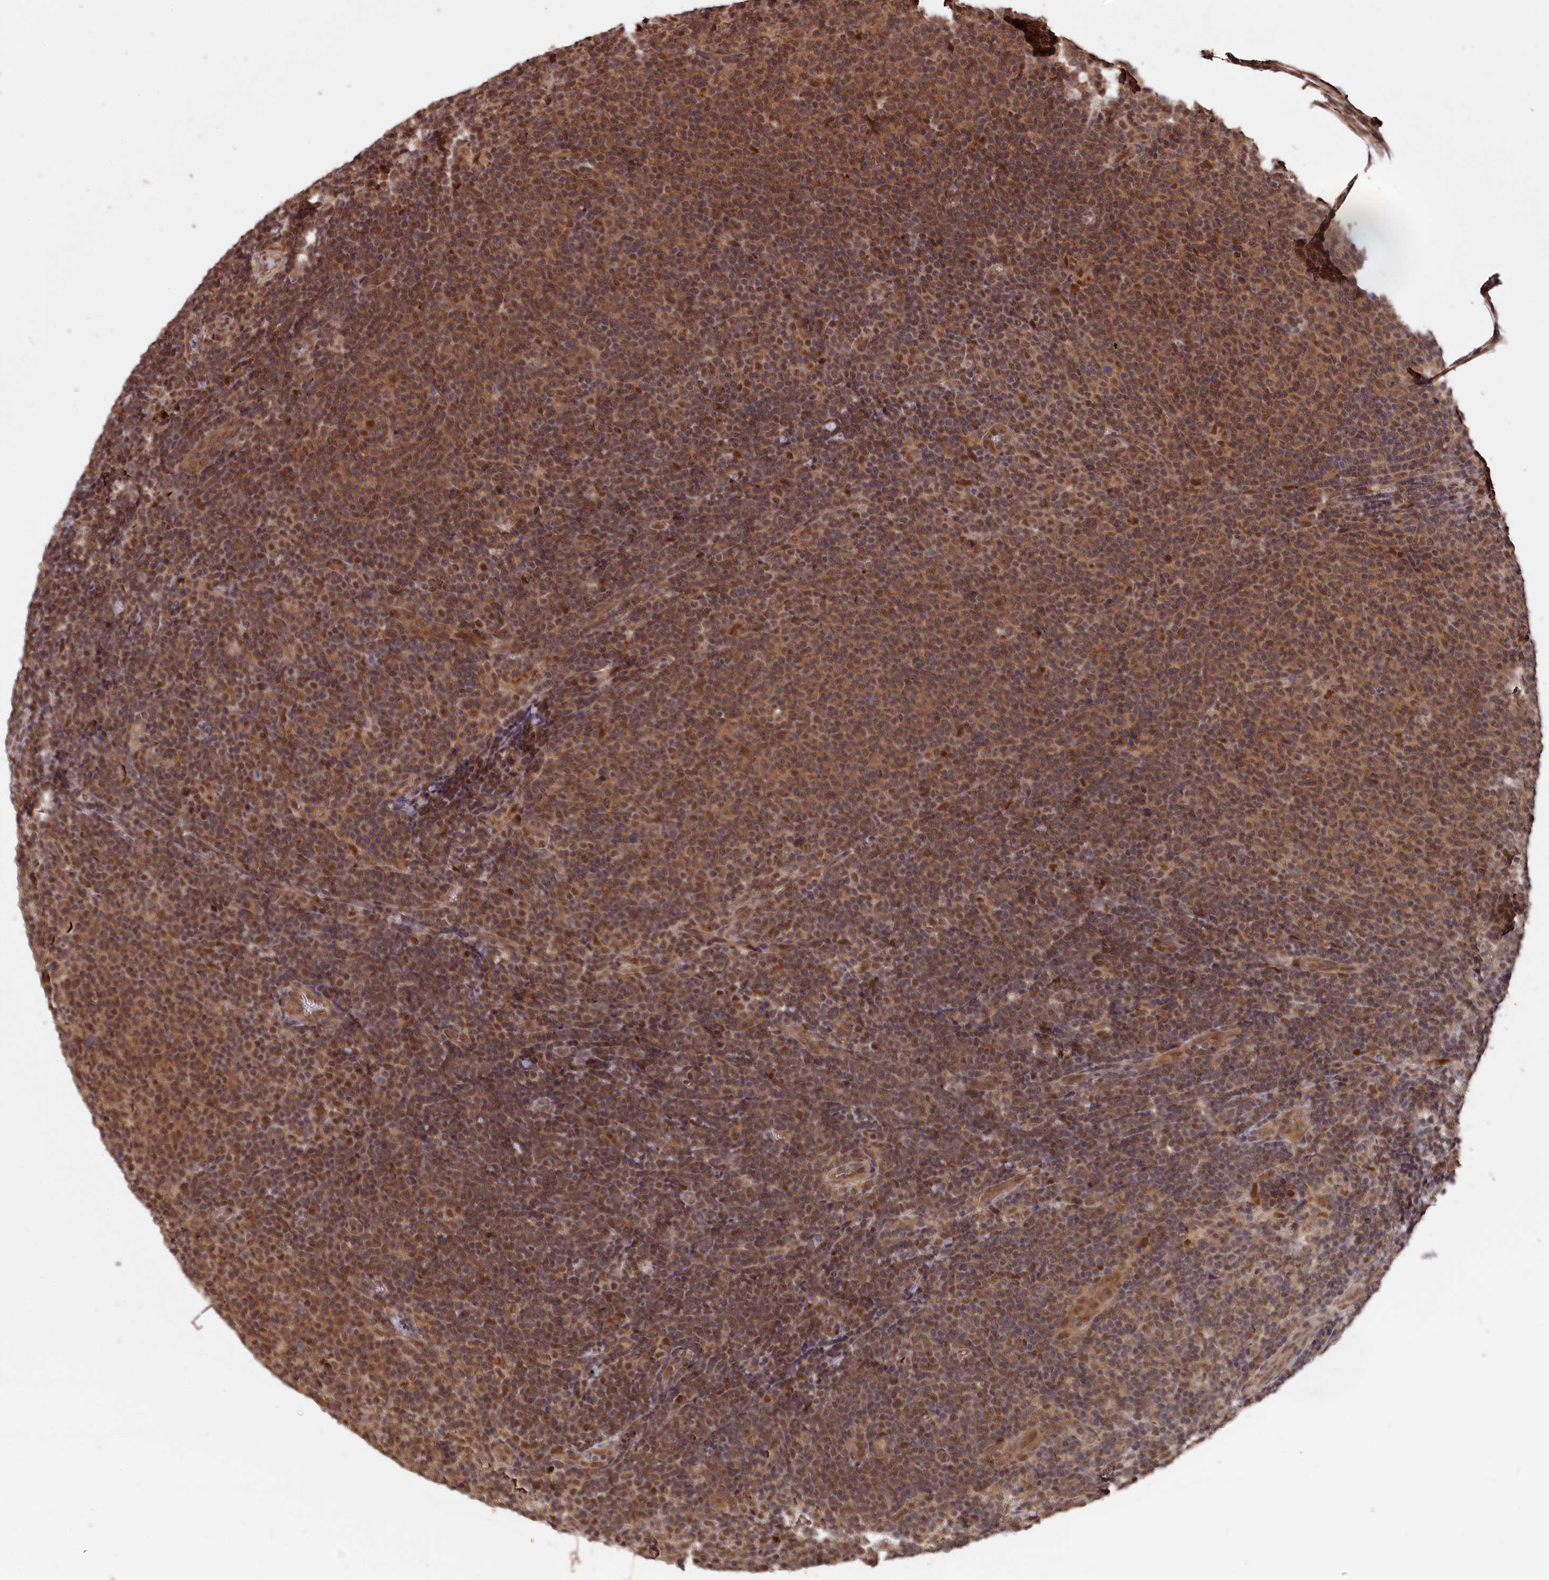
{"staining": {"intensity": "moderate", "quantity": ">75%", "location": "nuclear"}, "tissue": "lymphoma", "cell_type": "Tumor cells", "image_type": "cancer", "snomed": [{"axis": "morphology", "description": "Malignant lymphoma, non-Hodgkin's type, Low grade"}, {"axis": "topography", "description": "Lymph node"}], "caption": "Brown immunohistochemical staining in malignant lymphoma, non-Hodgkin's type (low-grade) displays moderate nuclear staining in about >75% of tumor cells.", "gene": "ADRM1", "patient": {"sex": "male", "age": 66}}